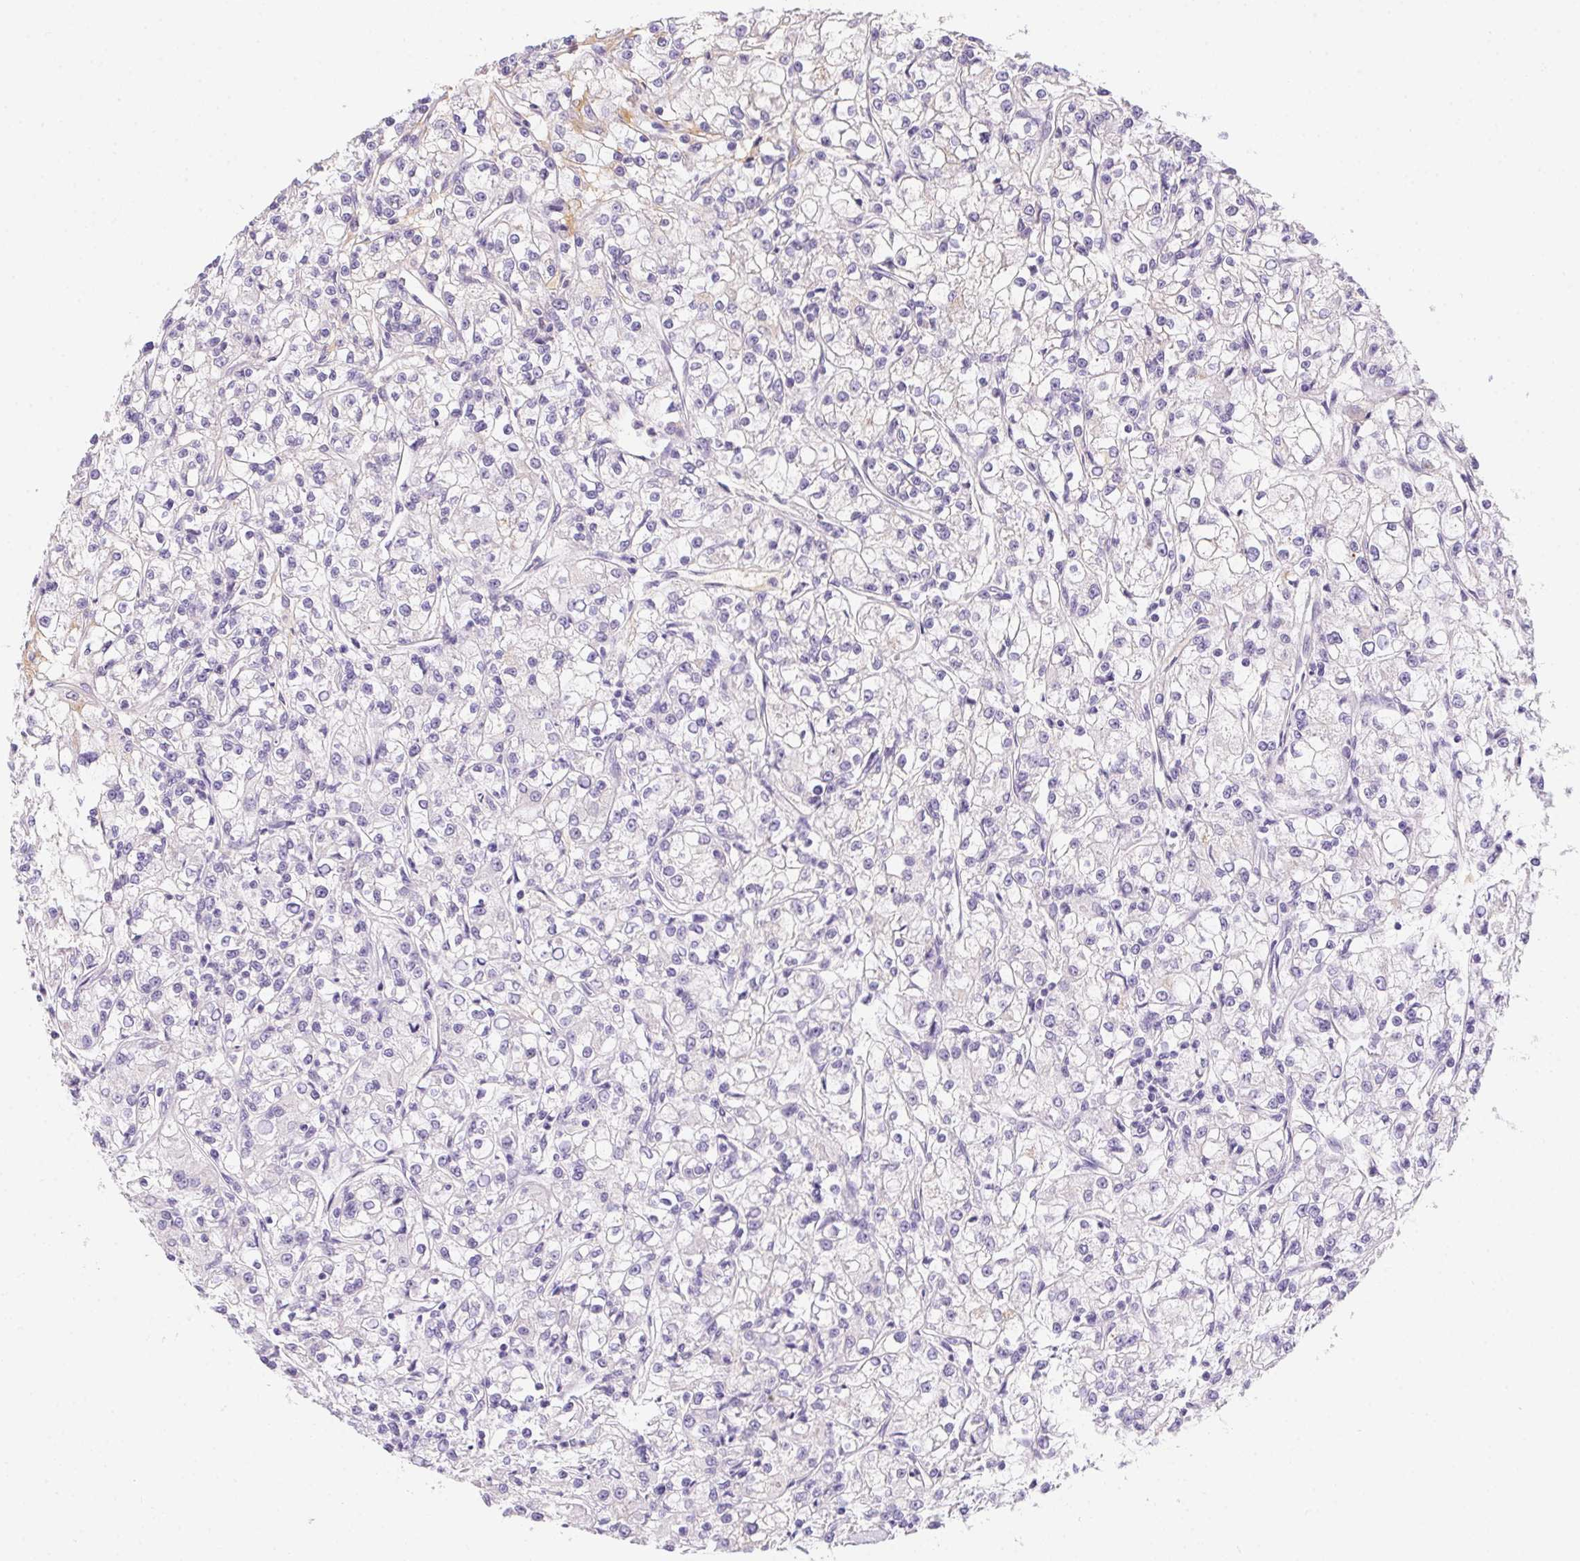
{"staining": {"intensity": "negative", "quantity": "none", "location": "none"}, "tissue": "renal cancer", "cell_type": "Tumor cells", "image_type": "cancer", "snomed": [{"axis": "morphology", "description": "Adenocarcinoma, NOS"}, {"axis": "topography", "description": "Kidney"}], "caption": "Protein analysis of renal cancer (adenocarcinoma) reveals no significant staining in tumor cells.", "gene": "PRKAA1", "patient": {"sex": "female", "age": 59}}